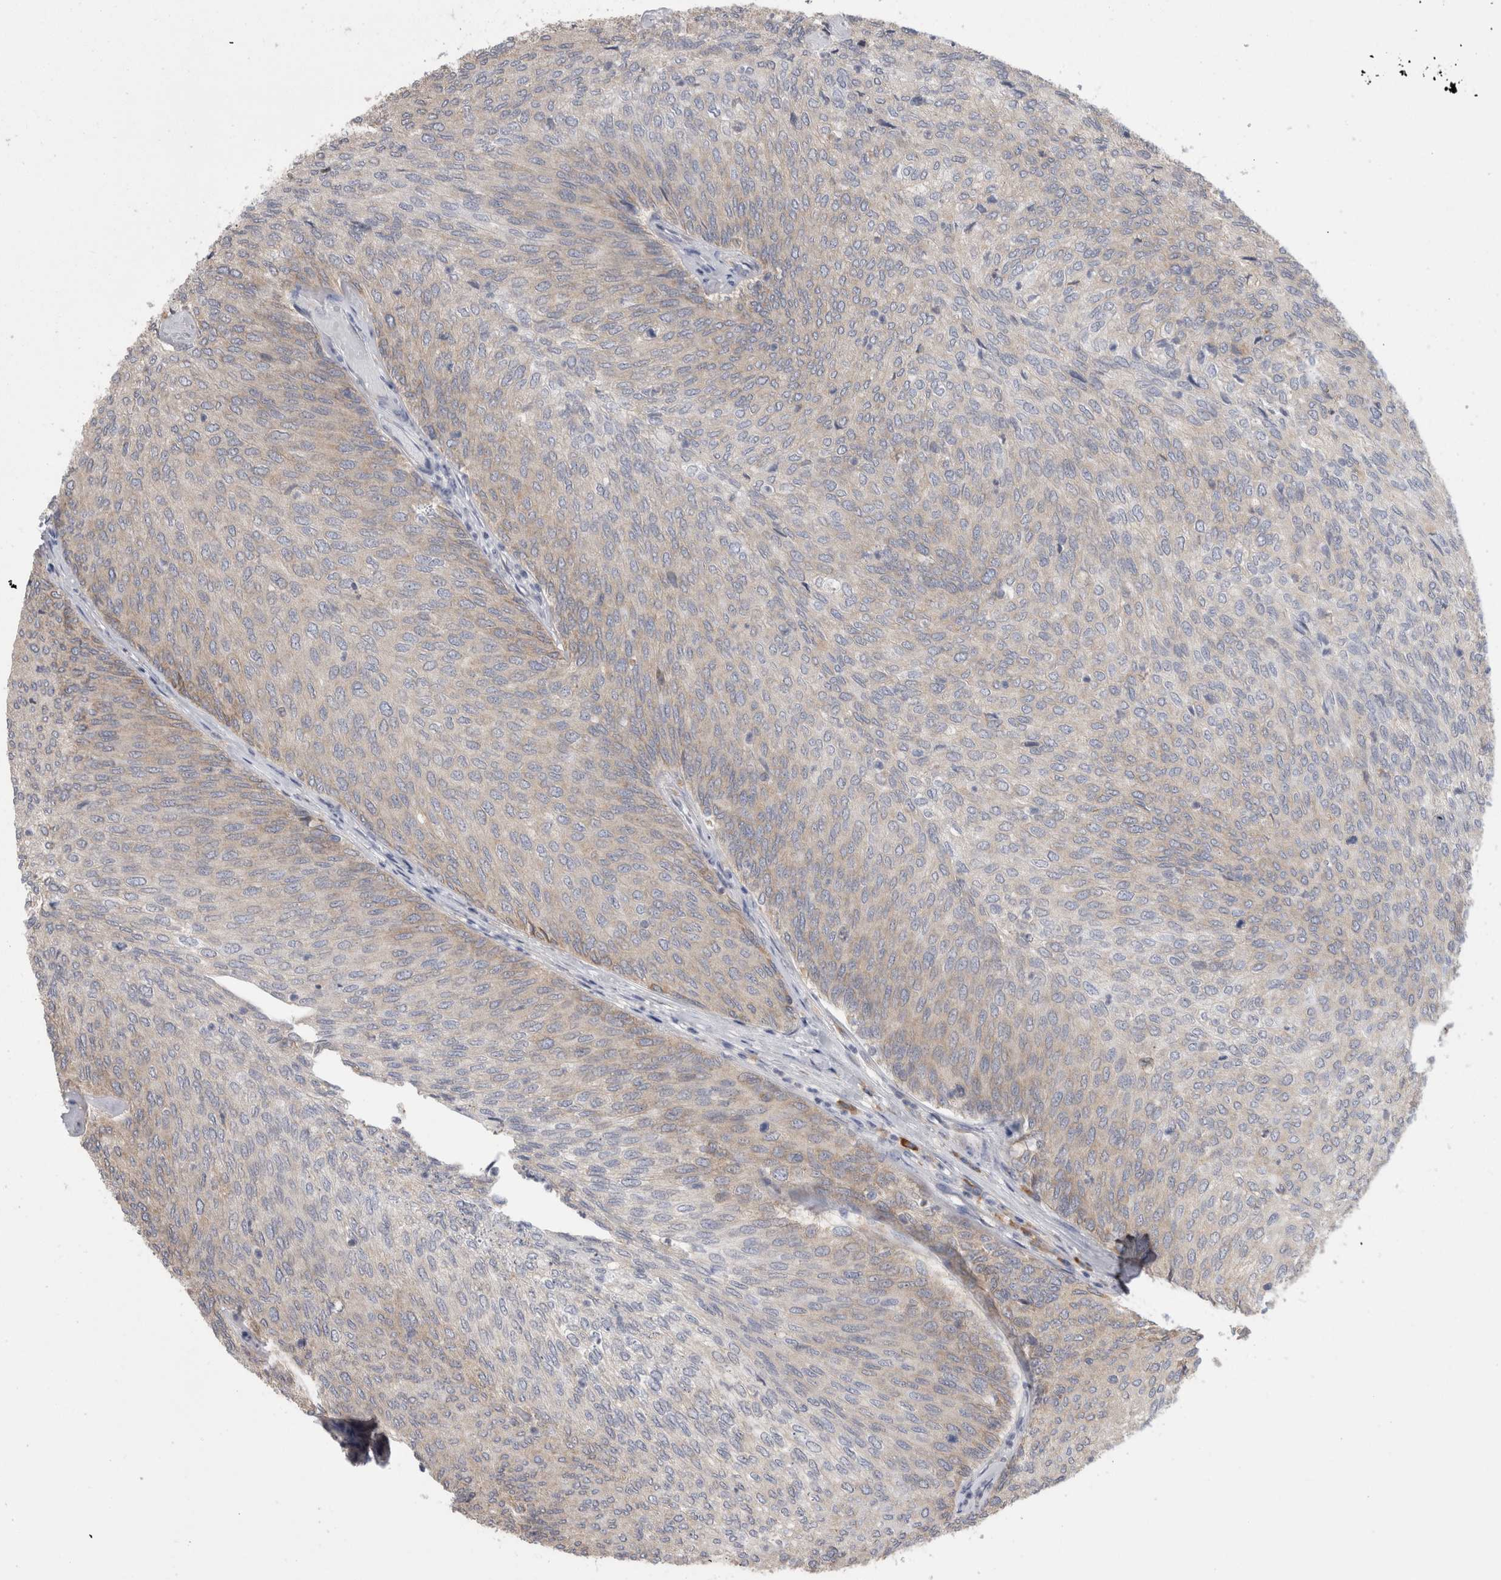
{"staining": {"intensity": "weak", "quantity": "<25%", "location": "cytoplasmic/membranous"}, "tissue": "urothelial cancer", "cell_type": "Tumor cells", "image_type": "cancer", "snomed": [{"axis": "morphology", "description": "Urothelial carcinoma, Low grade"}, {"axis": "topography", "description": "Urinary bladder"}], "caption": "DAB immunohistochemical staining of human urothelial cancer exhibits no significant staining in tumor cells.", "gene": "ZNF341", "patient": {"sex": "female", "age": 79}}